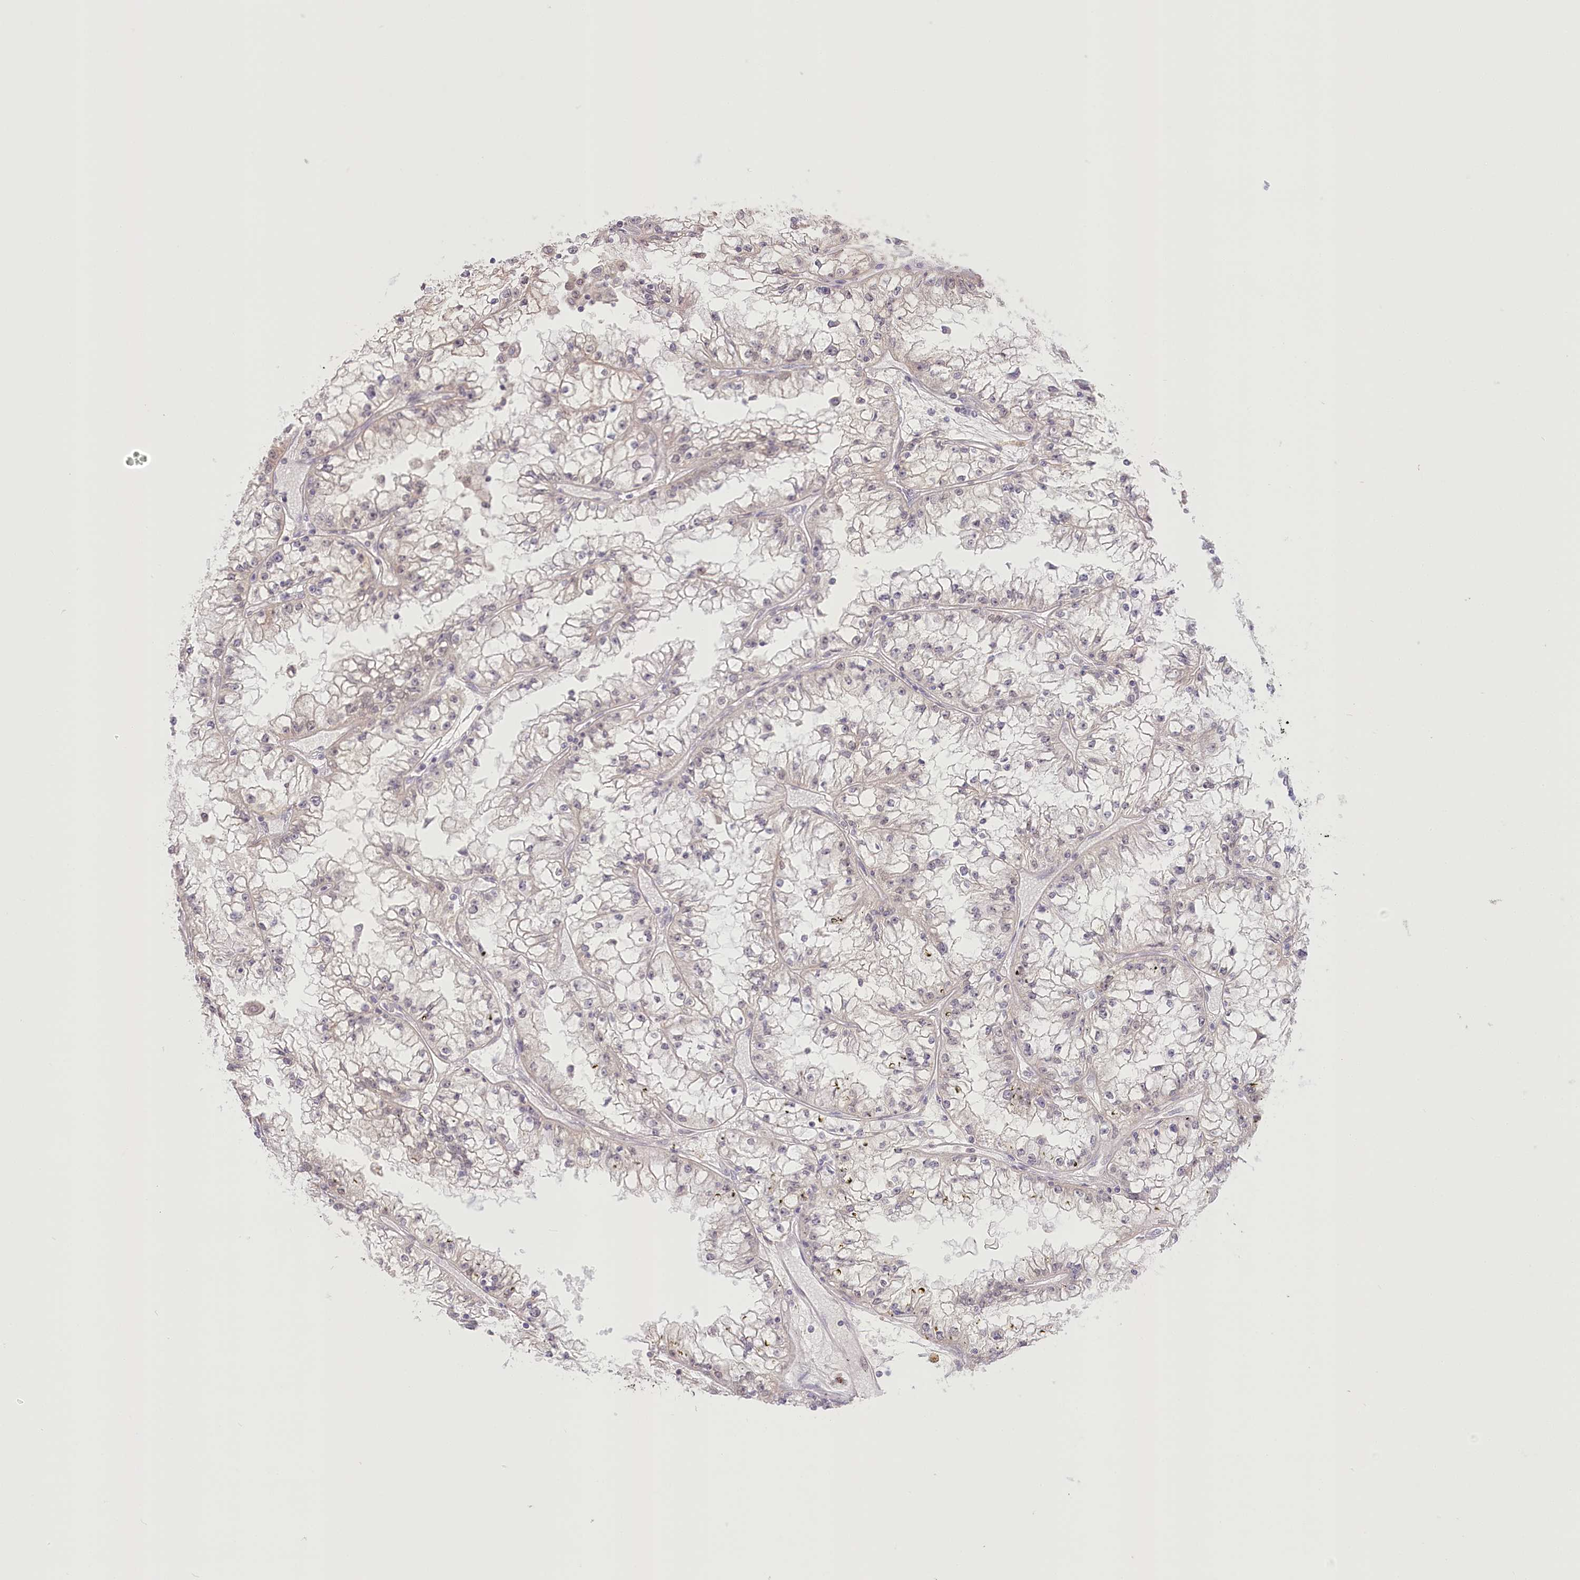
{"staining": {"intensity": "negative", "quantity": "none", "location": "none"}, "tissue": "renal cancer", "cell_type": "Tumor cells", "image_type": "cancer", "snomed": [{"axis": "morphology", "description": "Adenocarcinoma, NOS"}, {"axis": "topography", "description": "Kidney"}], "caption": "Protein analysis of renal cancer (adenocarcinoma) demonstrates no significant expression in tumor cells.", "gene": "PYURF", "patient": {"sex": "male", "age": 56}}